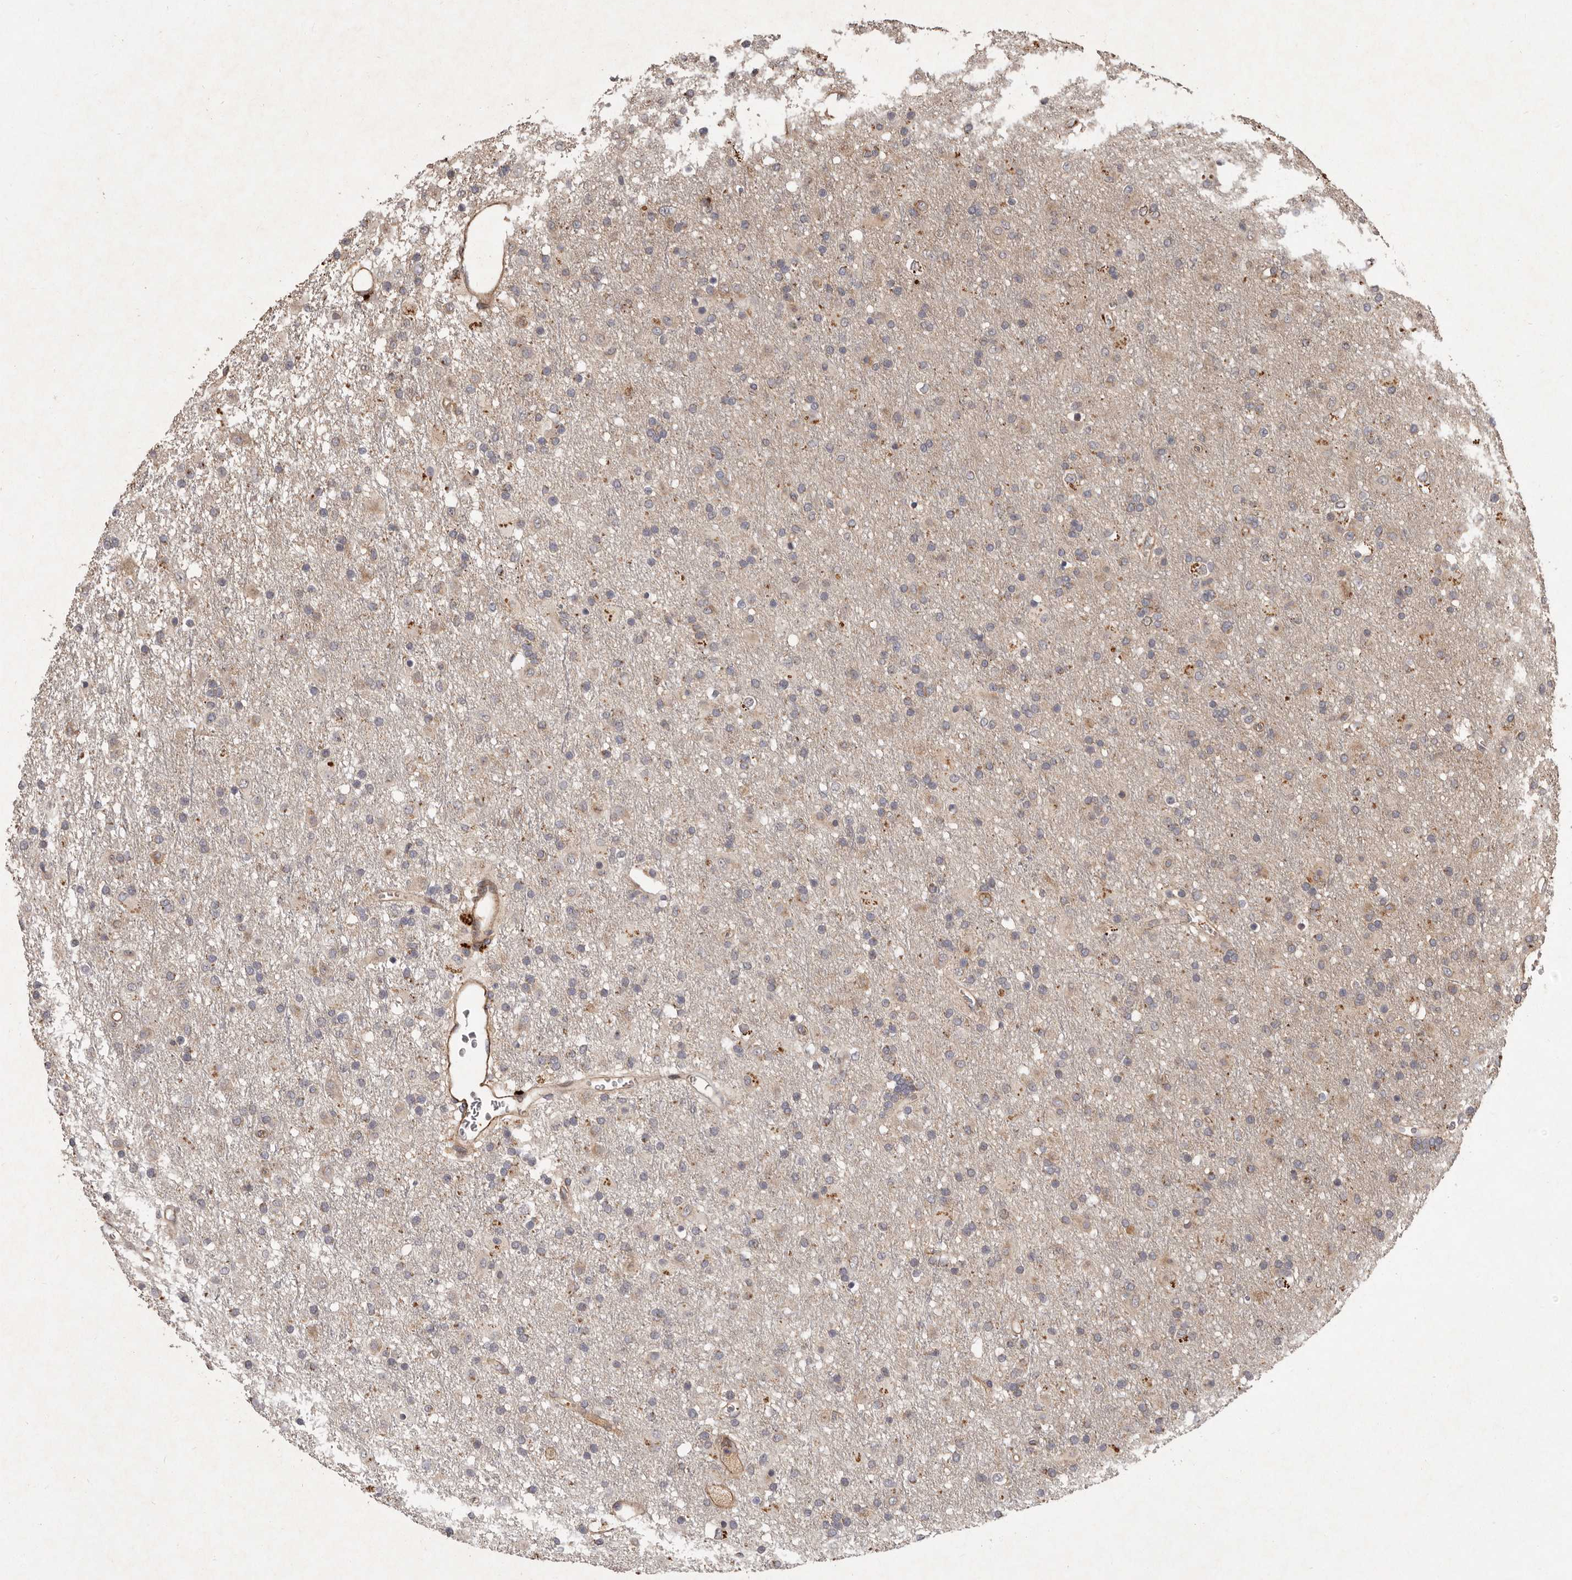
{"staining": {"intensity": "weak", "quantity": "25%-75%", "location": "cytoplasmic/membranous"}, "tissue": "glioma", "cell_type": "Tumor cells", "image_type": "cancer", "snomed": [{"axis": "morphology", "description": "Glioma, malignant, Low grade"}, {"axis": "topography", "description": "Brain"}], "caption": "Glioma was stained to show a protein in brown. There is low levels of weak cytoplasmic/membranous positivity in about 25%-75% of tumor cells.", "gene": "SEMA3A", "patient": {"sex": "male", "age": 65}}